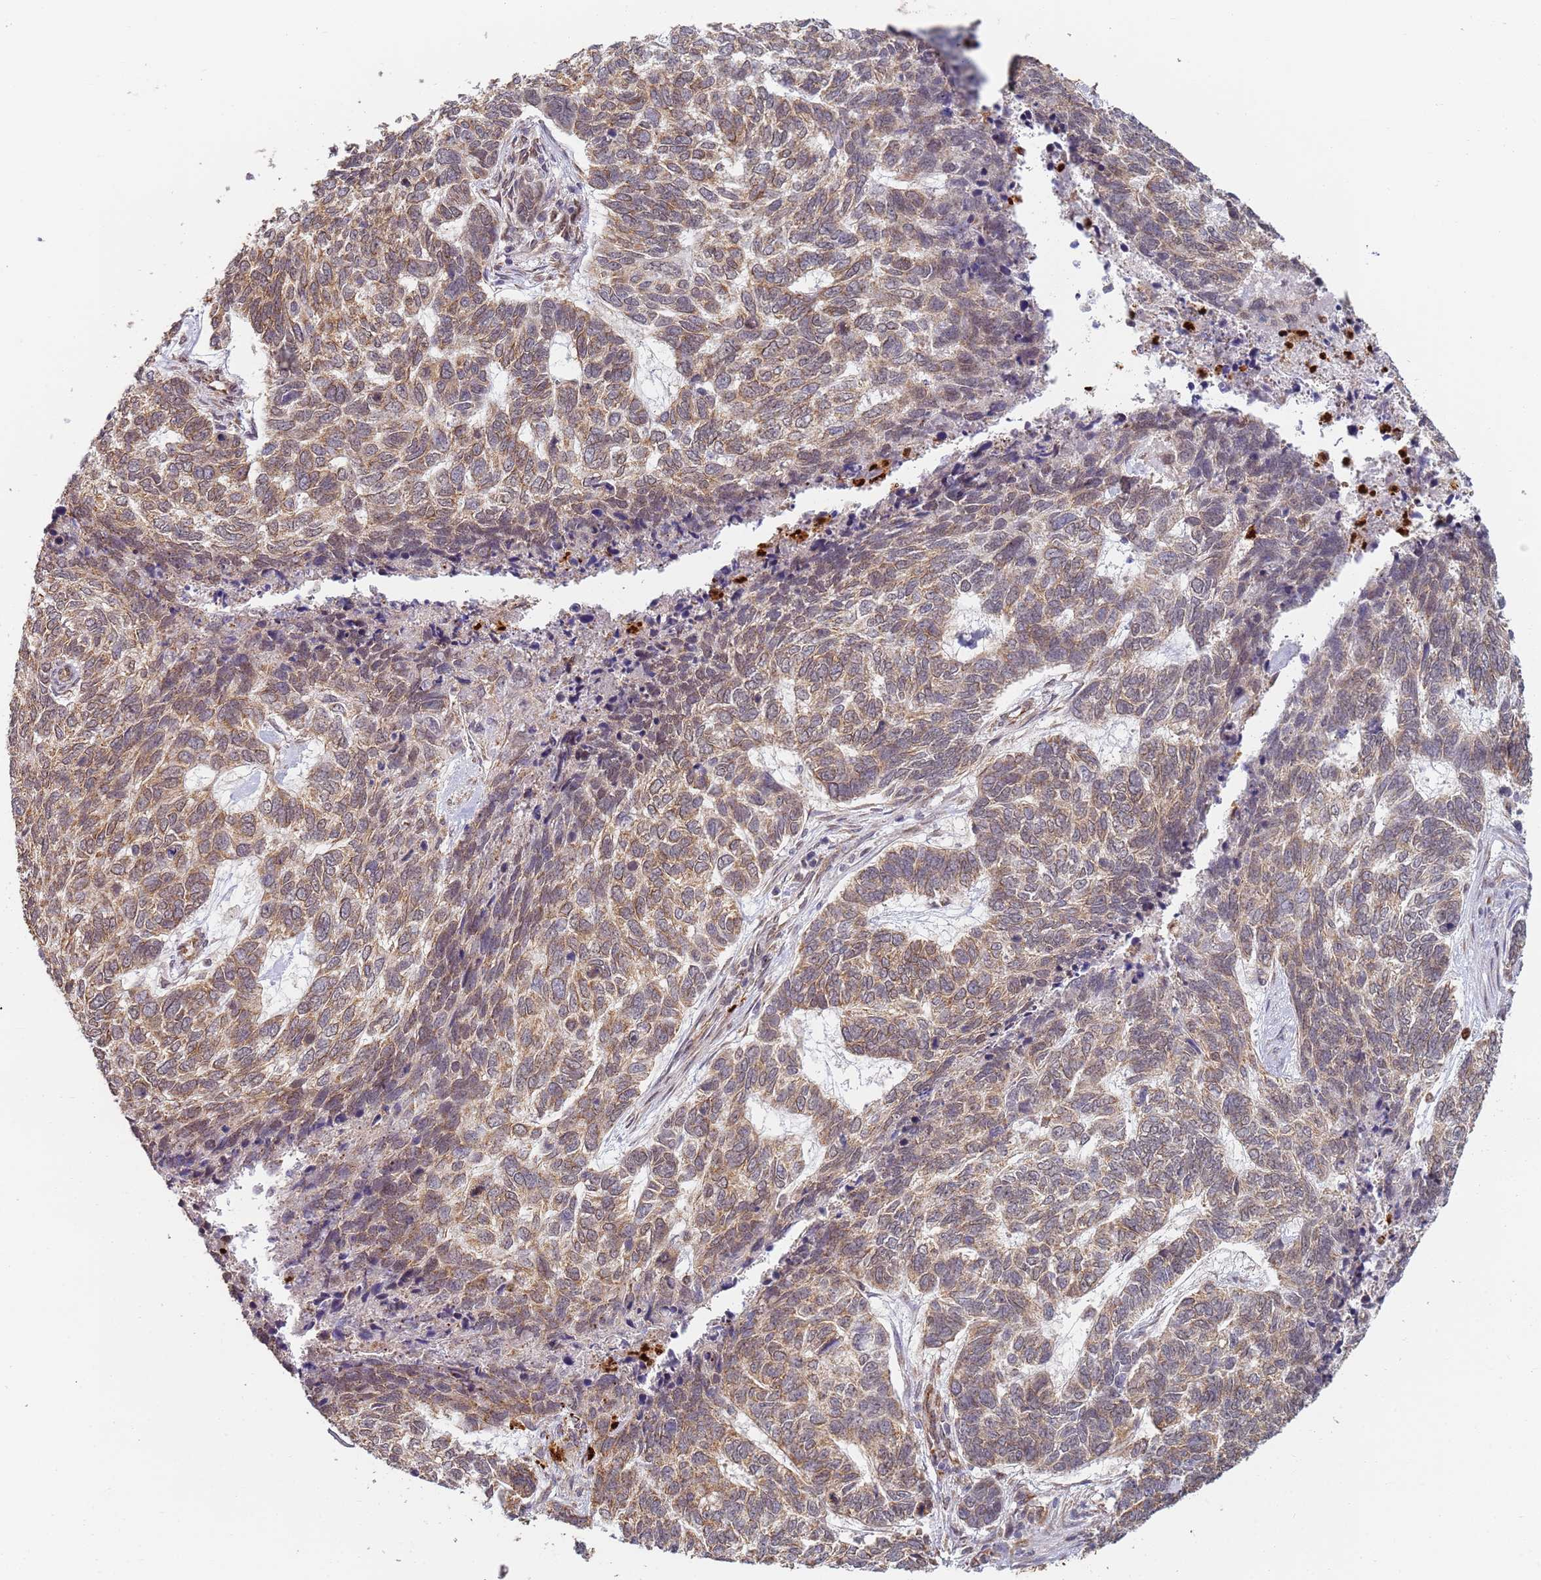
{"staining": {"intensity": "moderate", "quantity": ">75%", "location": "cytoplasmic/membranous"}, "tissue": "skin cancer", "cell_type": "Tumor cells", "image_type": "cancer", "snomed": [{"axis": "morphology", "description": "Basal cell carcinoma"}, {"axis": "topography", "description": "Skin"}], "caption": "The photomicrograph exhibits a brown stain indicating the presence of a protein in the cytoplasmic/membranous of tumor cells in skin basal cell carcinoma.", "gene": "CEP170", "patient": {"sex": "female", "age": 65}}